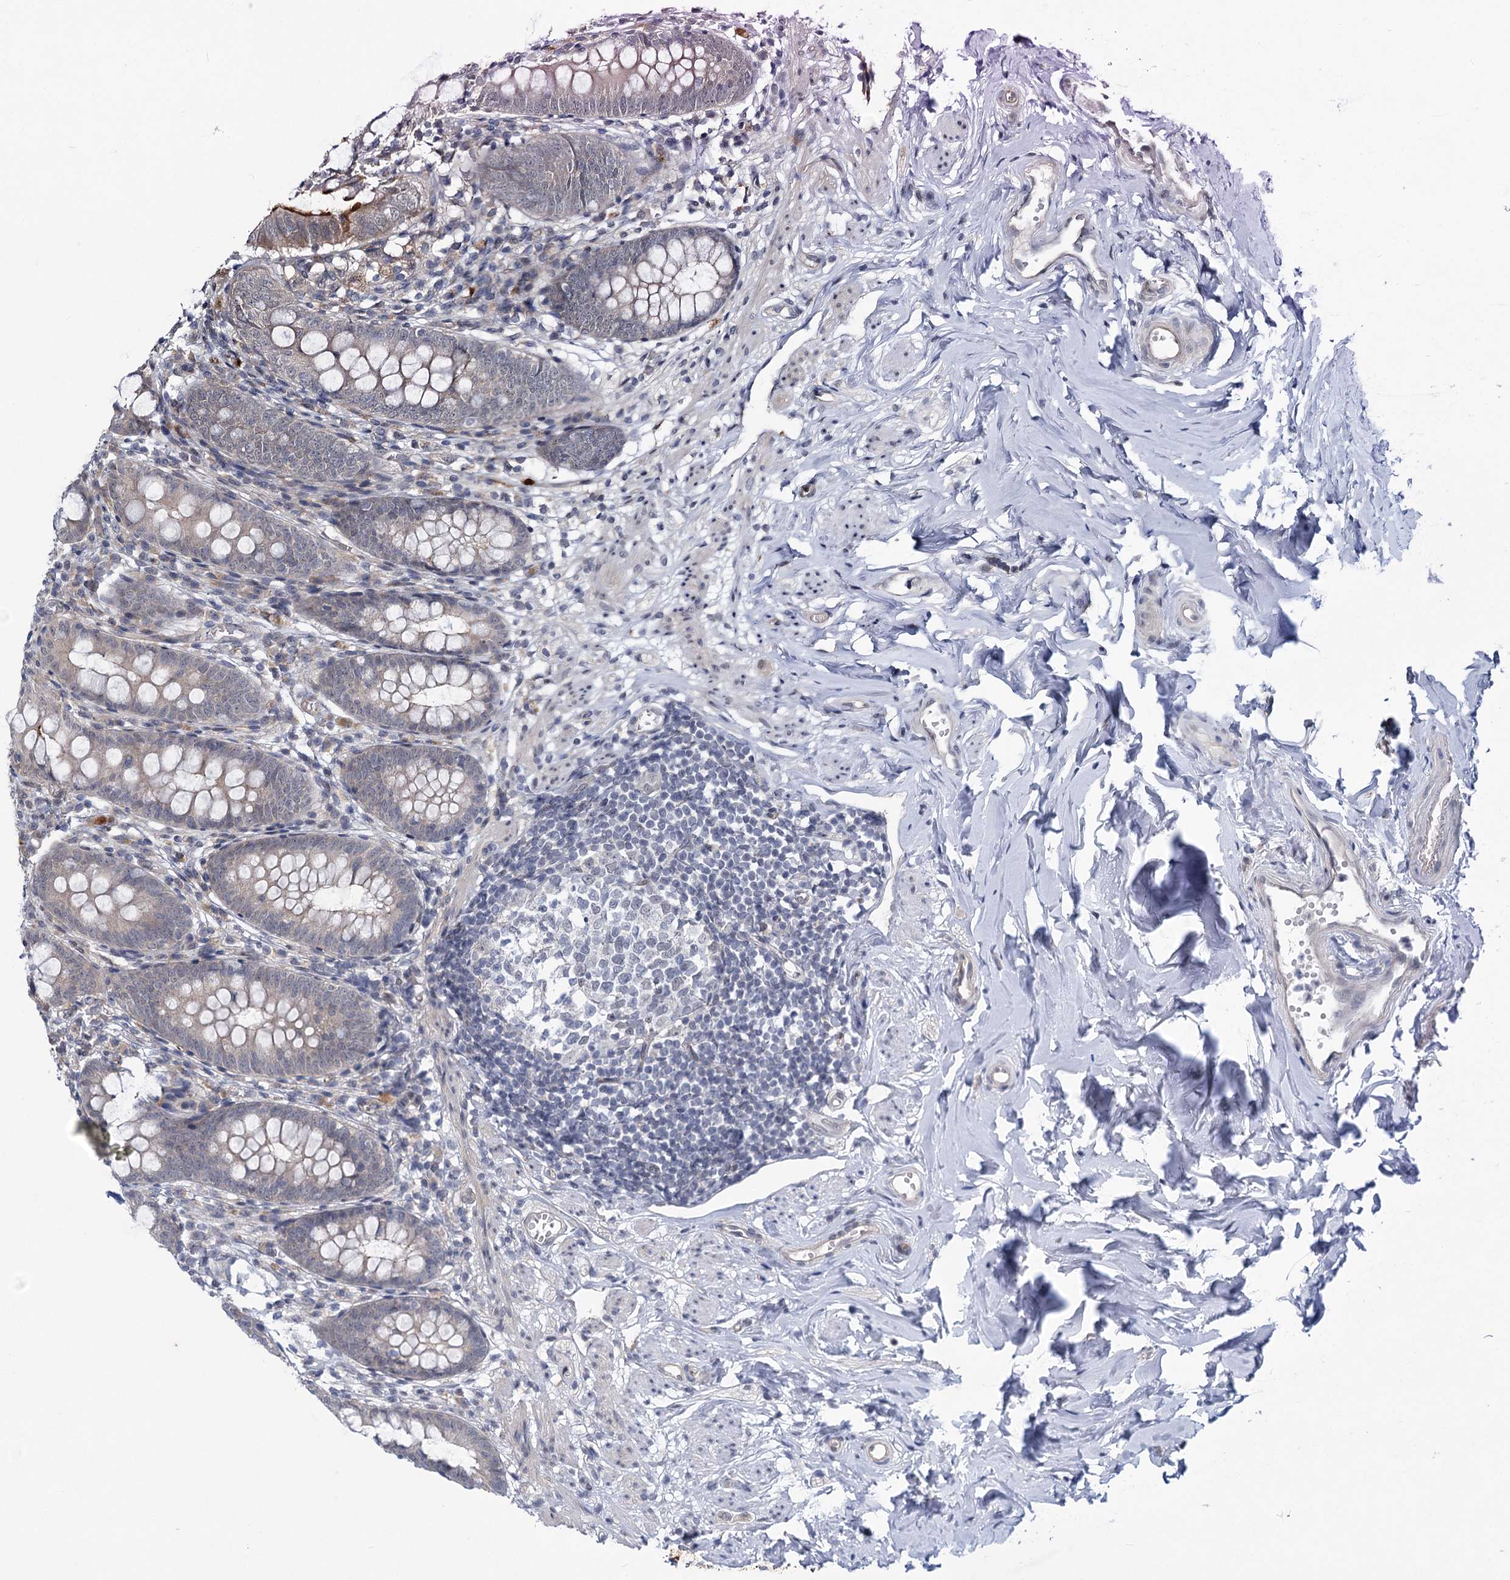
{"staining": {"intensity": "moderate", "quantity": "<25%", "location": "cytoplasmic/membranous"}, "tissue": "appendix", "cell_type": "Glandular cells", "image_type": "normal", "snomed": [{"axis": "morphology", "description": "Normal tissue, NOS"}, {"axis": "topography", "description": "Appendix"}], "caption": "IHC staining of unremarkable appendix, which shows low levels of moderate cytoplasmic/membranous expression in about <25% of glandular cells indicating moderate cytoplasmic/membranous protein staining. The staining was performed using DAB (3,3'-diaminobenzidine) (brown) for protein detection and nuclei were counterstained in hematoxylin (blue).", "gene": "MBLAC2", "patient": {"sex": "female", "age": 51}}